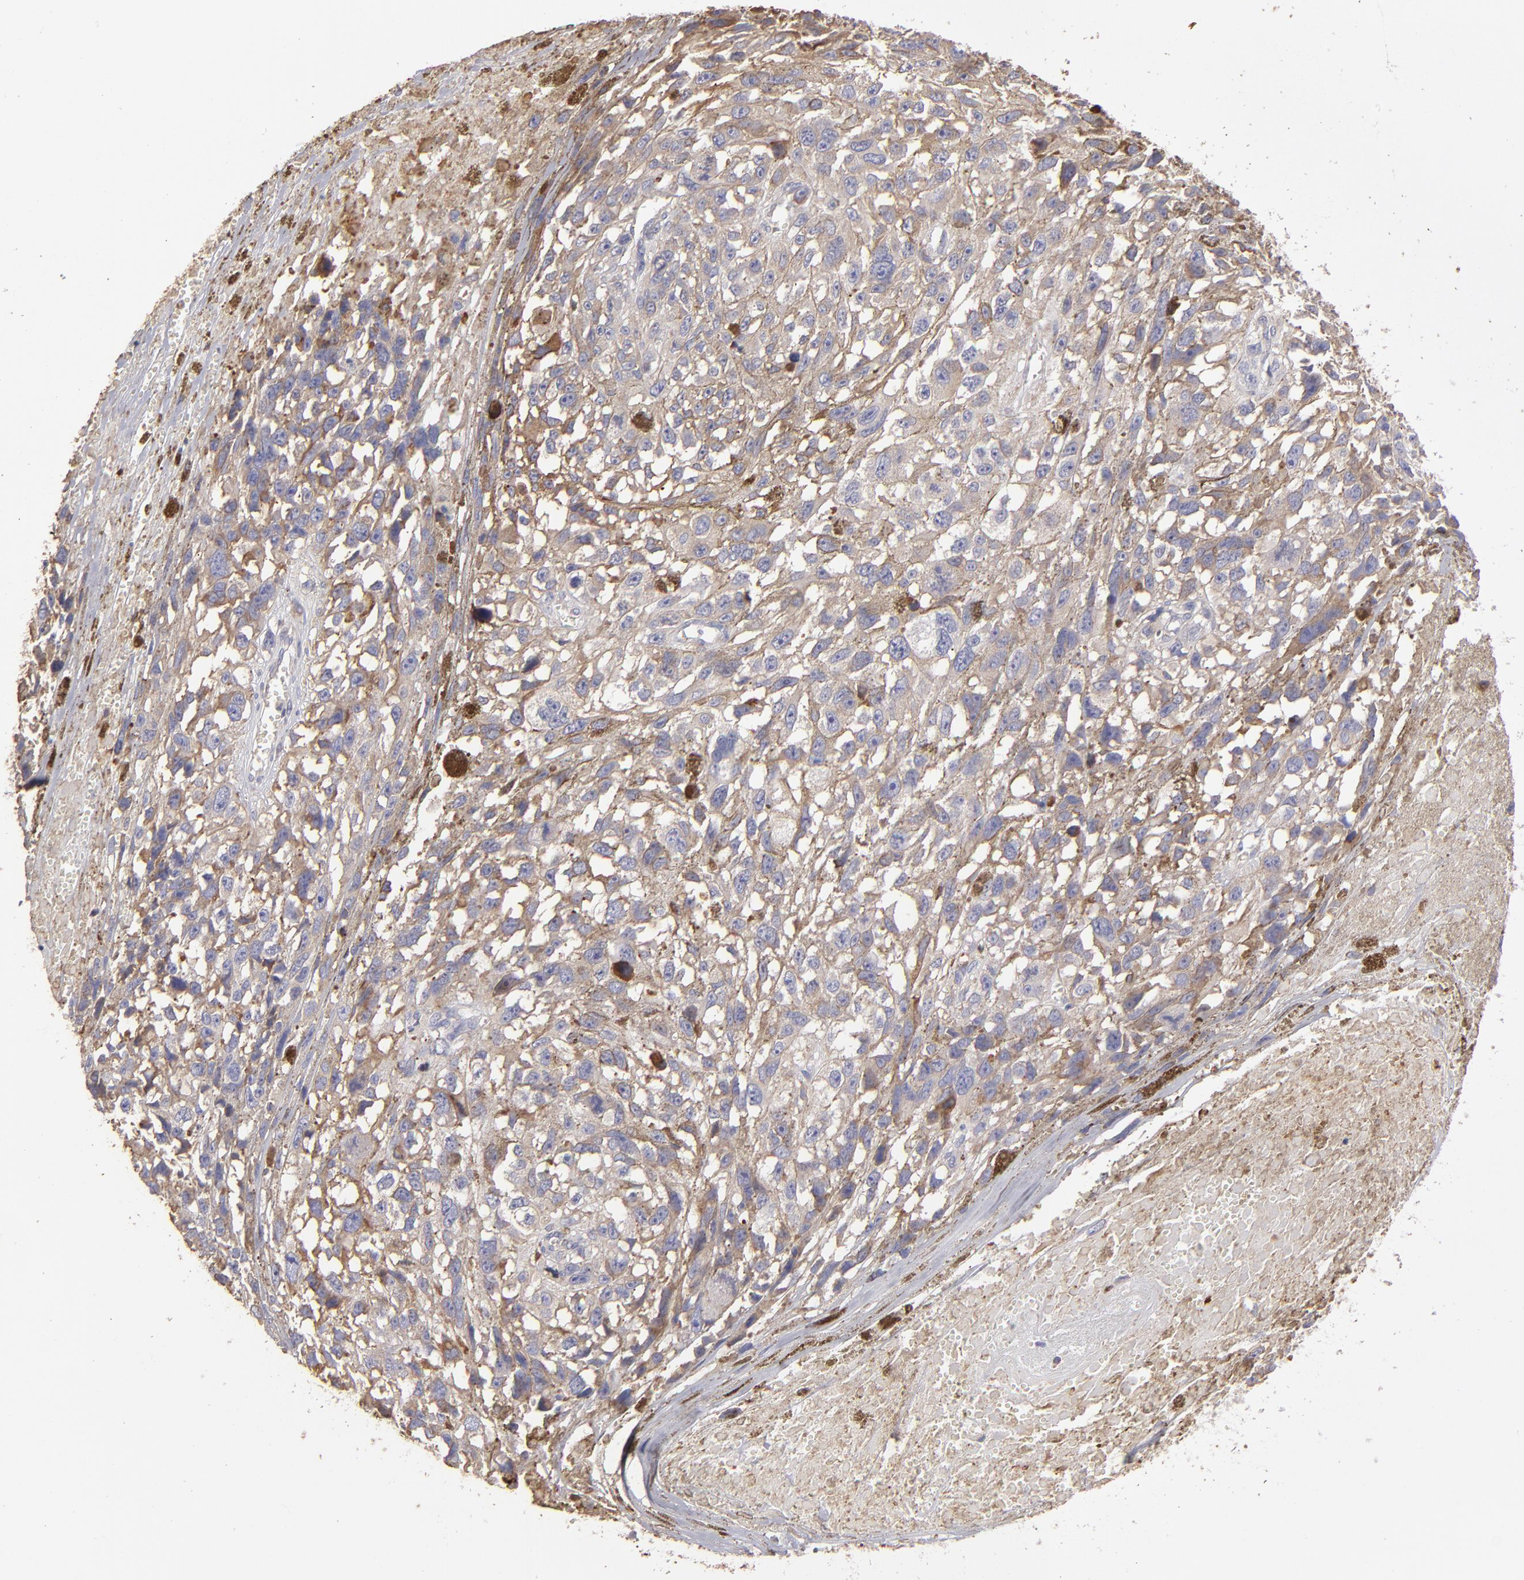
{"staining": {"intensity": "weak", "quantity": ">75%", "location": "cytoplasmic/membranous"}, "tissue": "melanoma", "cell_type": "Tumor cells", "image_type": "cancer", "snomed": [{"axis": "morphology", "description": "Malignant melanoma, Metastatic site"}, {"axis": "topography", "description": "Lymph node"}], "caption": "Melanoma stained with immunohistochemistry (IHC) reveals weak cytoplasmic/membranous positivity in approximately >75% of tumor cells.", "gene": "CALR", "patient": {"sex": "male", "age": 59}}